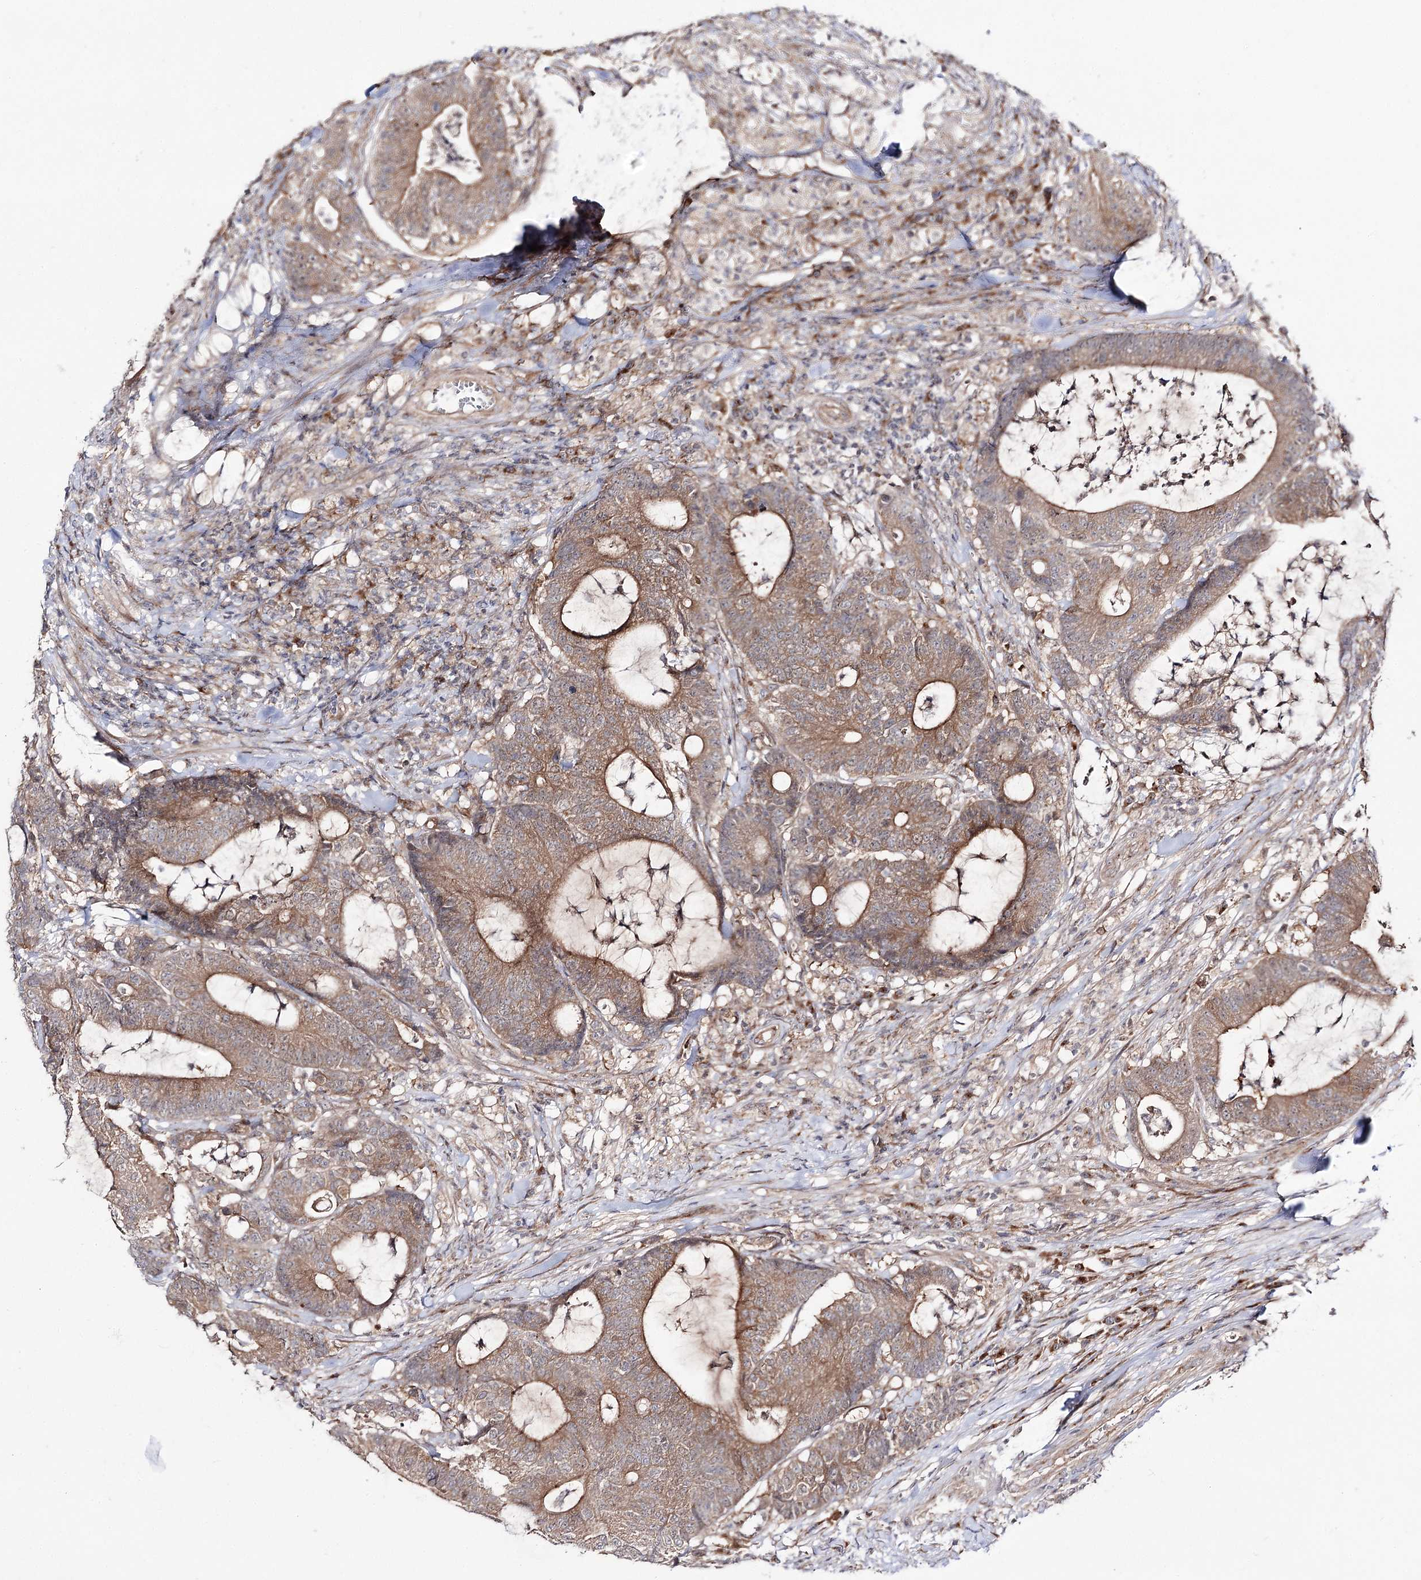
{"staining": {"intensity": "moderate", "quantity": ">75%", "location": "cytoplasmic/membranous"}, "tissue": "colorectal cancer", "cell_type": "Tumor cells", "image_type": "cancer", "snomed": [{"axis": "morphology", "description": "Adenocarcinoma, NOS"}, {"axis": "topography", "description": "Colon"}], "caption": "Moderate cytoplasmic/membranous staining for a protein is identified in approximately >75% of tumor cells of colorectal cancer (adenocarcinoma) using immunohistochemistry (IHC).", "gene": "C11orf80", "patient": {"sex": "female", "age": 84}}